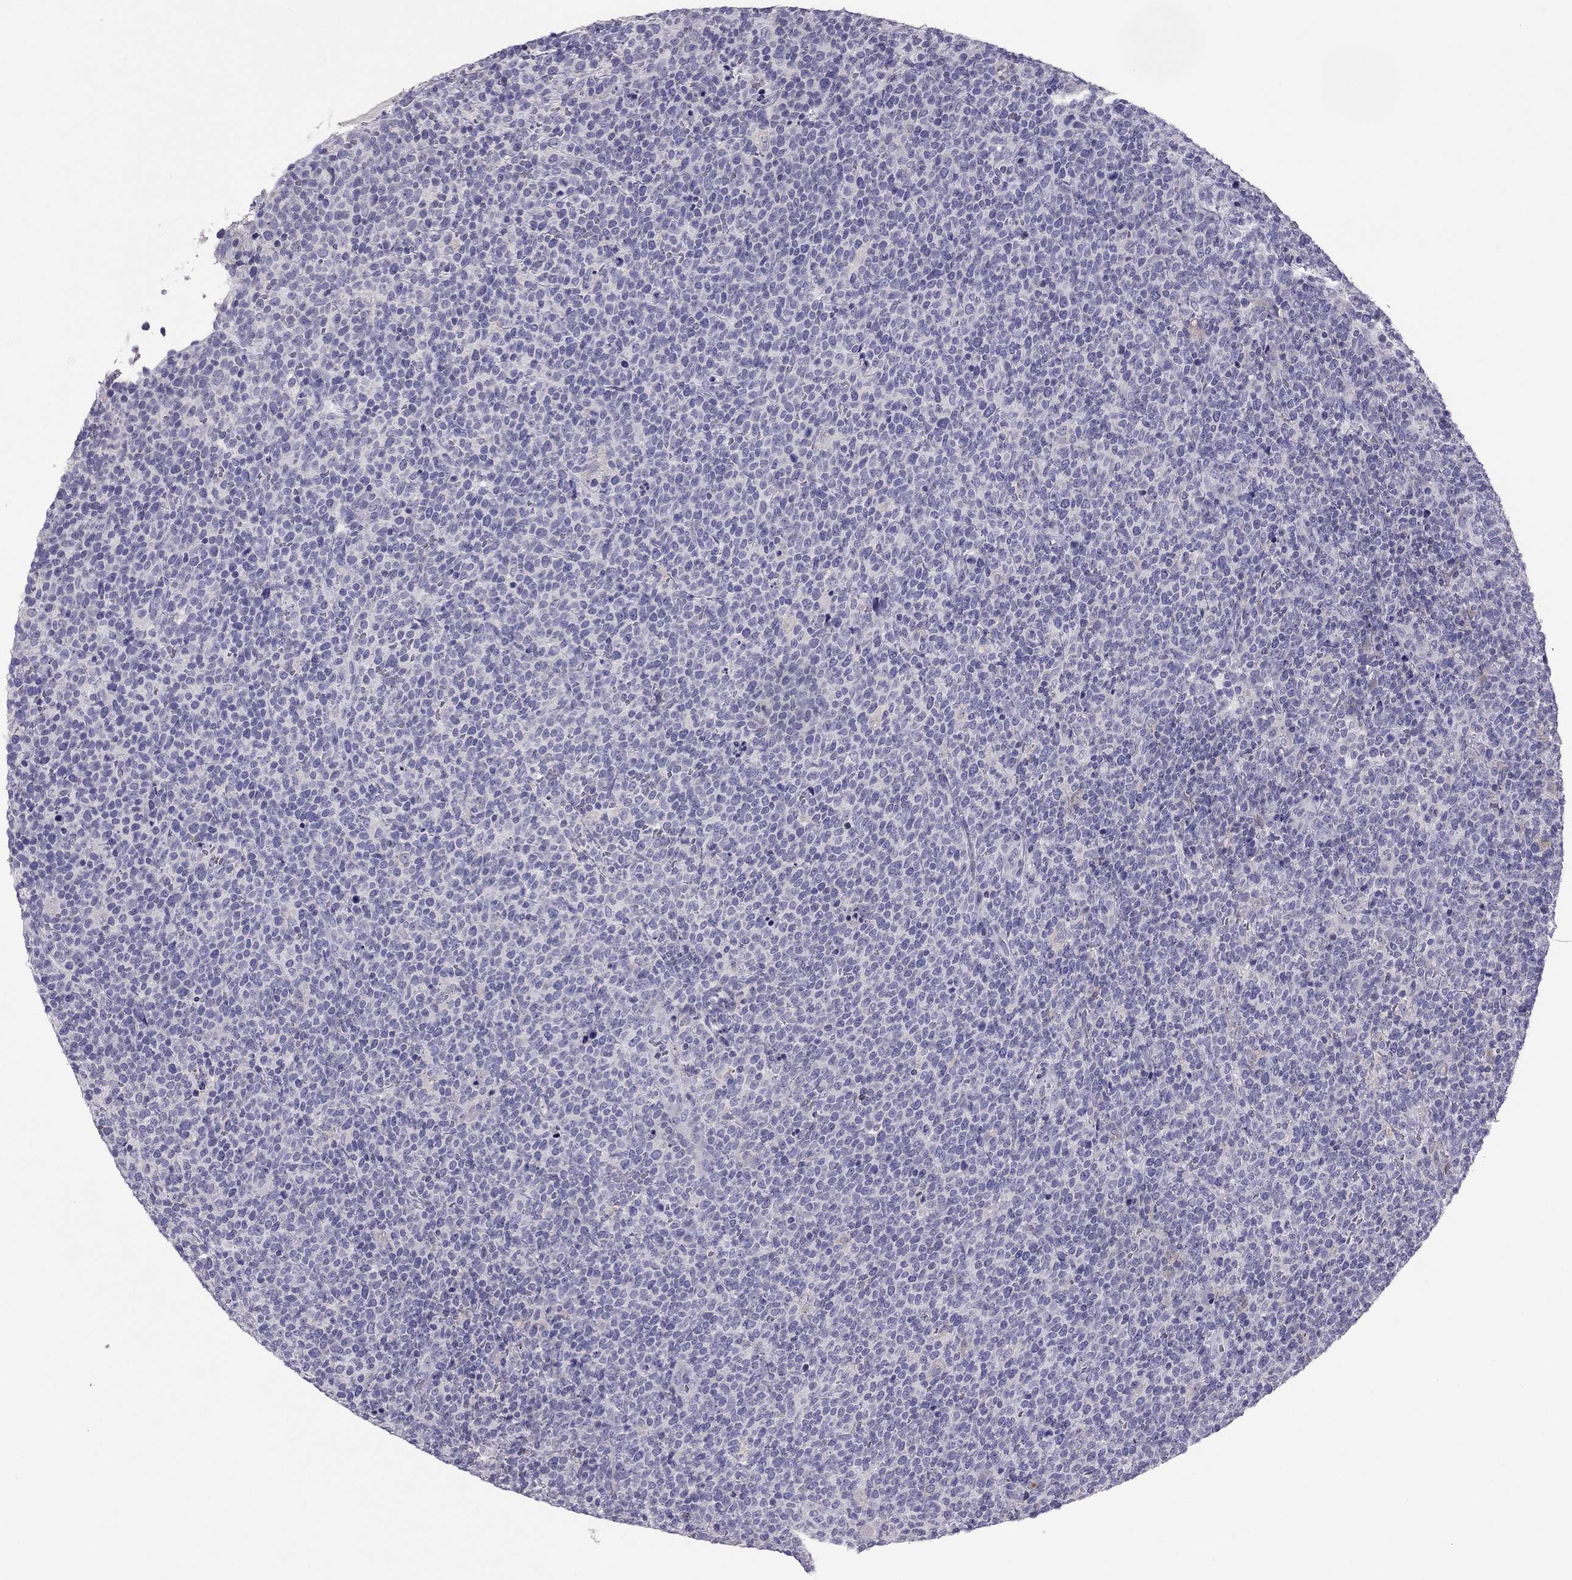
{"staining": {"intensity": "negative", "quantity": "none", "location": "none"}, "tissue": "lymphoma", "cell_type": "Tumor cells", "image_type": "cancer", "snomed": [{"axis": "morphology", "description": "Malignant lymphoma, non-Hodgkin's type, High grade"}, {"axis": "topography", "description": "Lymph node"}], "caption": "Immunohistochemistry (IHC) of malignant lymphoma, non-Hodgkin's type (high-grade) demonstrates no positivity in tumor cells. Nuclei are stained in blue.", "gene": "RGS8", "patient": {"sex": "male", "age": 61}}